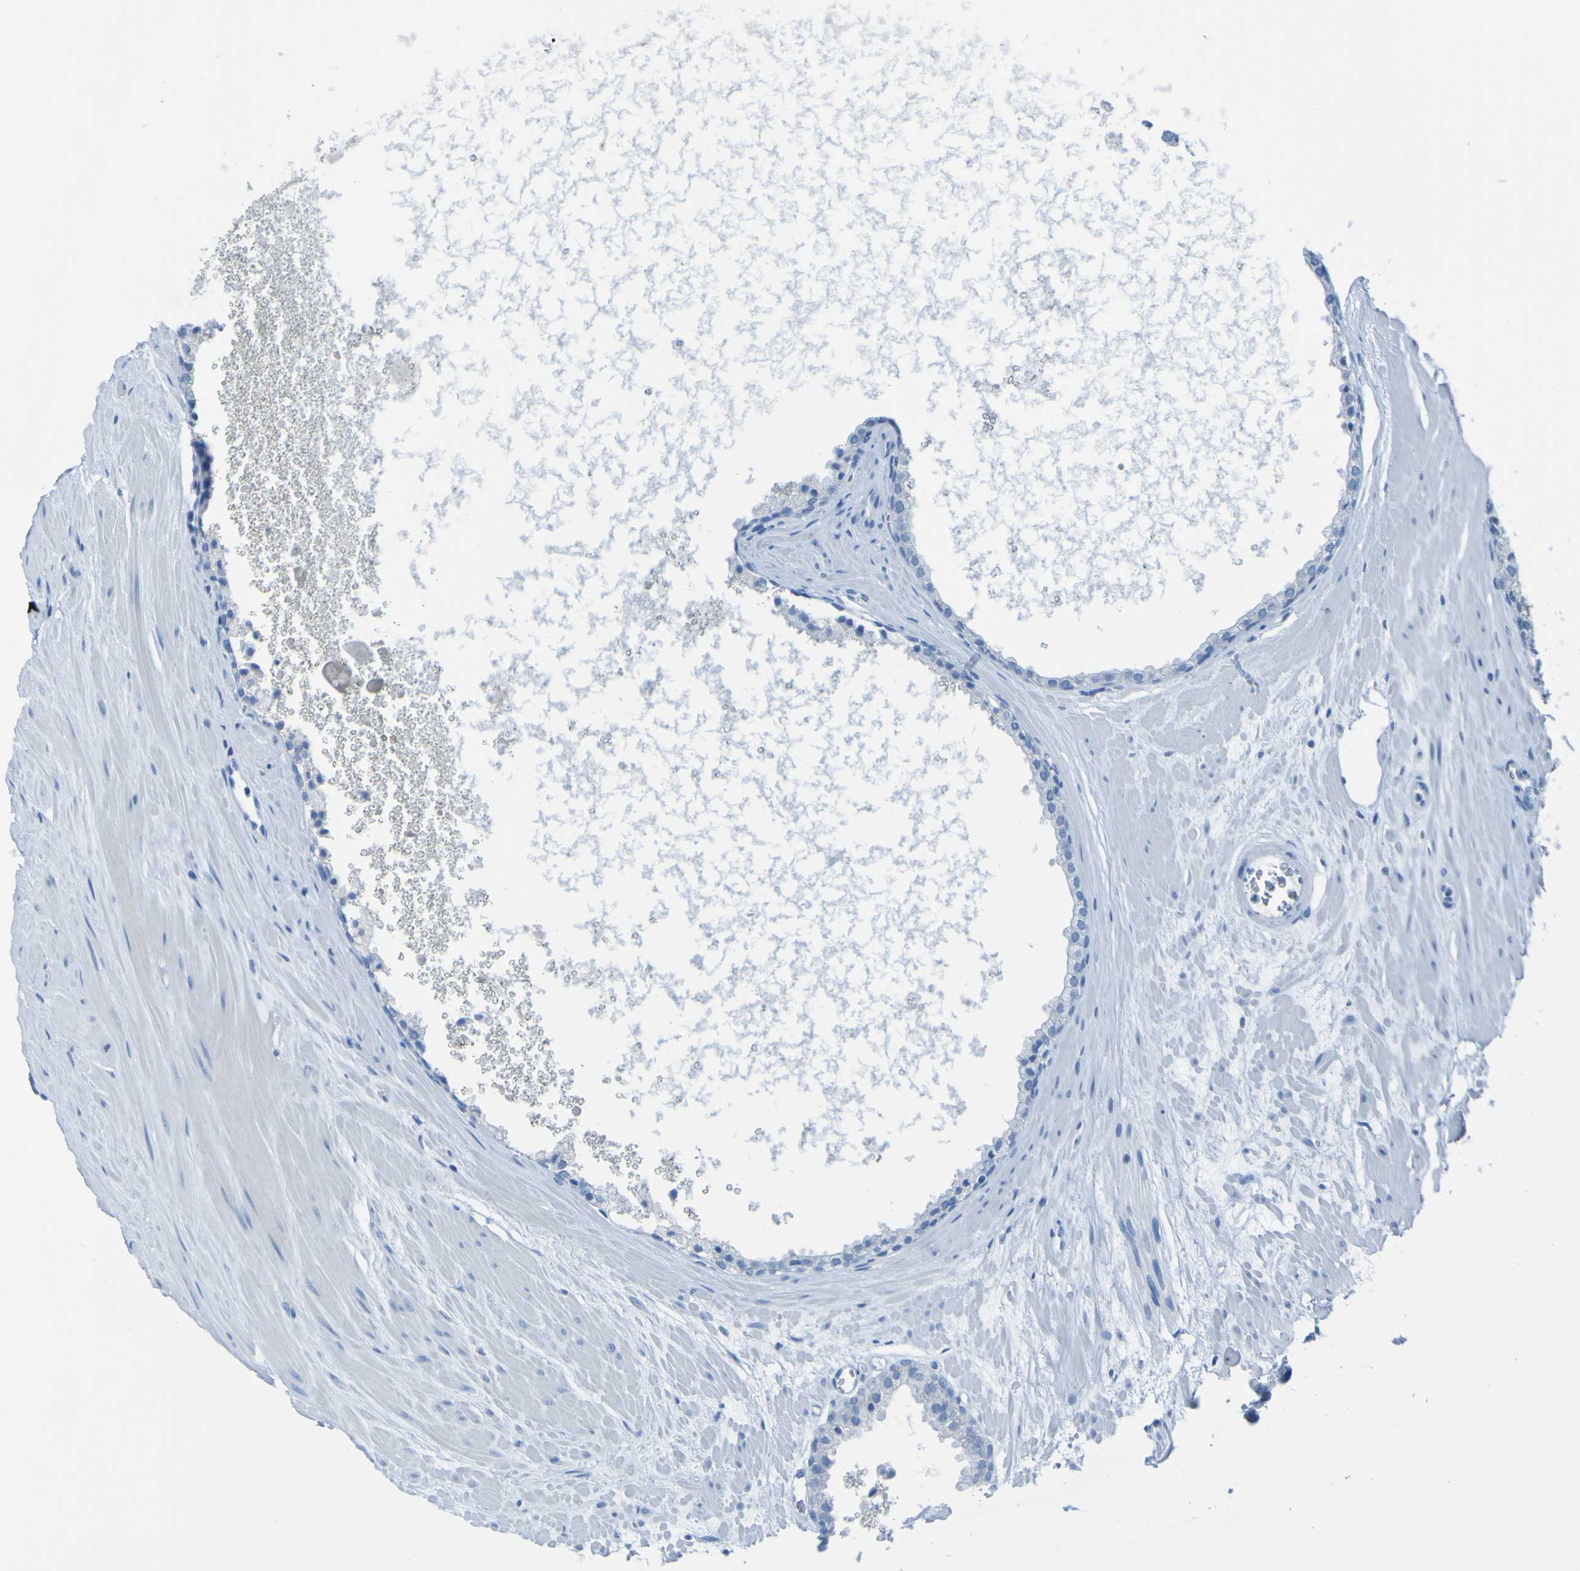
{"staining": {"intensity": "negative", "quantity": "none", "location": "none"}, "tissue": "prostate cancer", "cell_type": "Tumor cells", "image_type": "cancer", "snomed": [{"axis": "morphology", "description": "Adenocarcinoma, High grade"}, {"axis": "topography", "description": "Prostate"}], "caption": "The photomicrograph shows no significant staining in tumor cells of high-grade adenocarcinoma (prostate).", "gene": "ACMSD", "patient": {"sex": "male", "age": 65}}